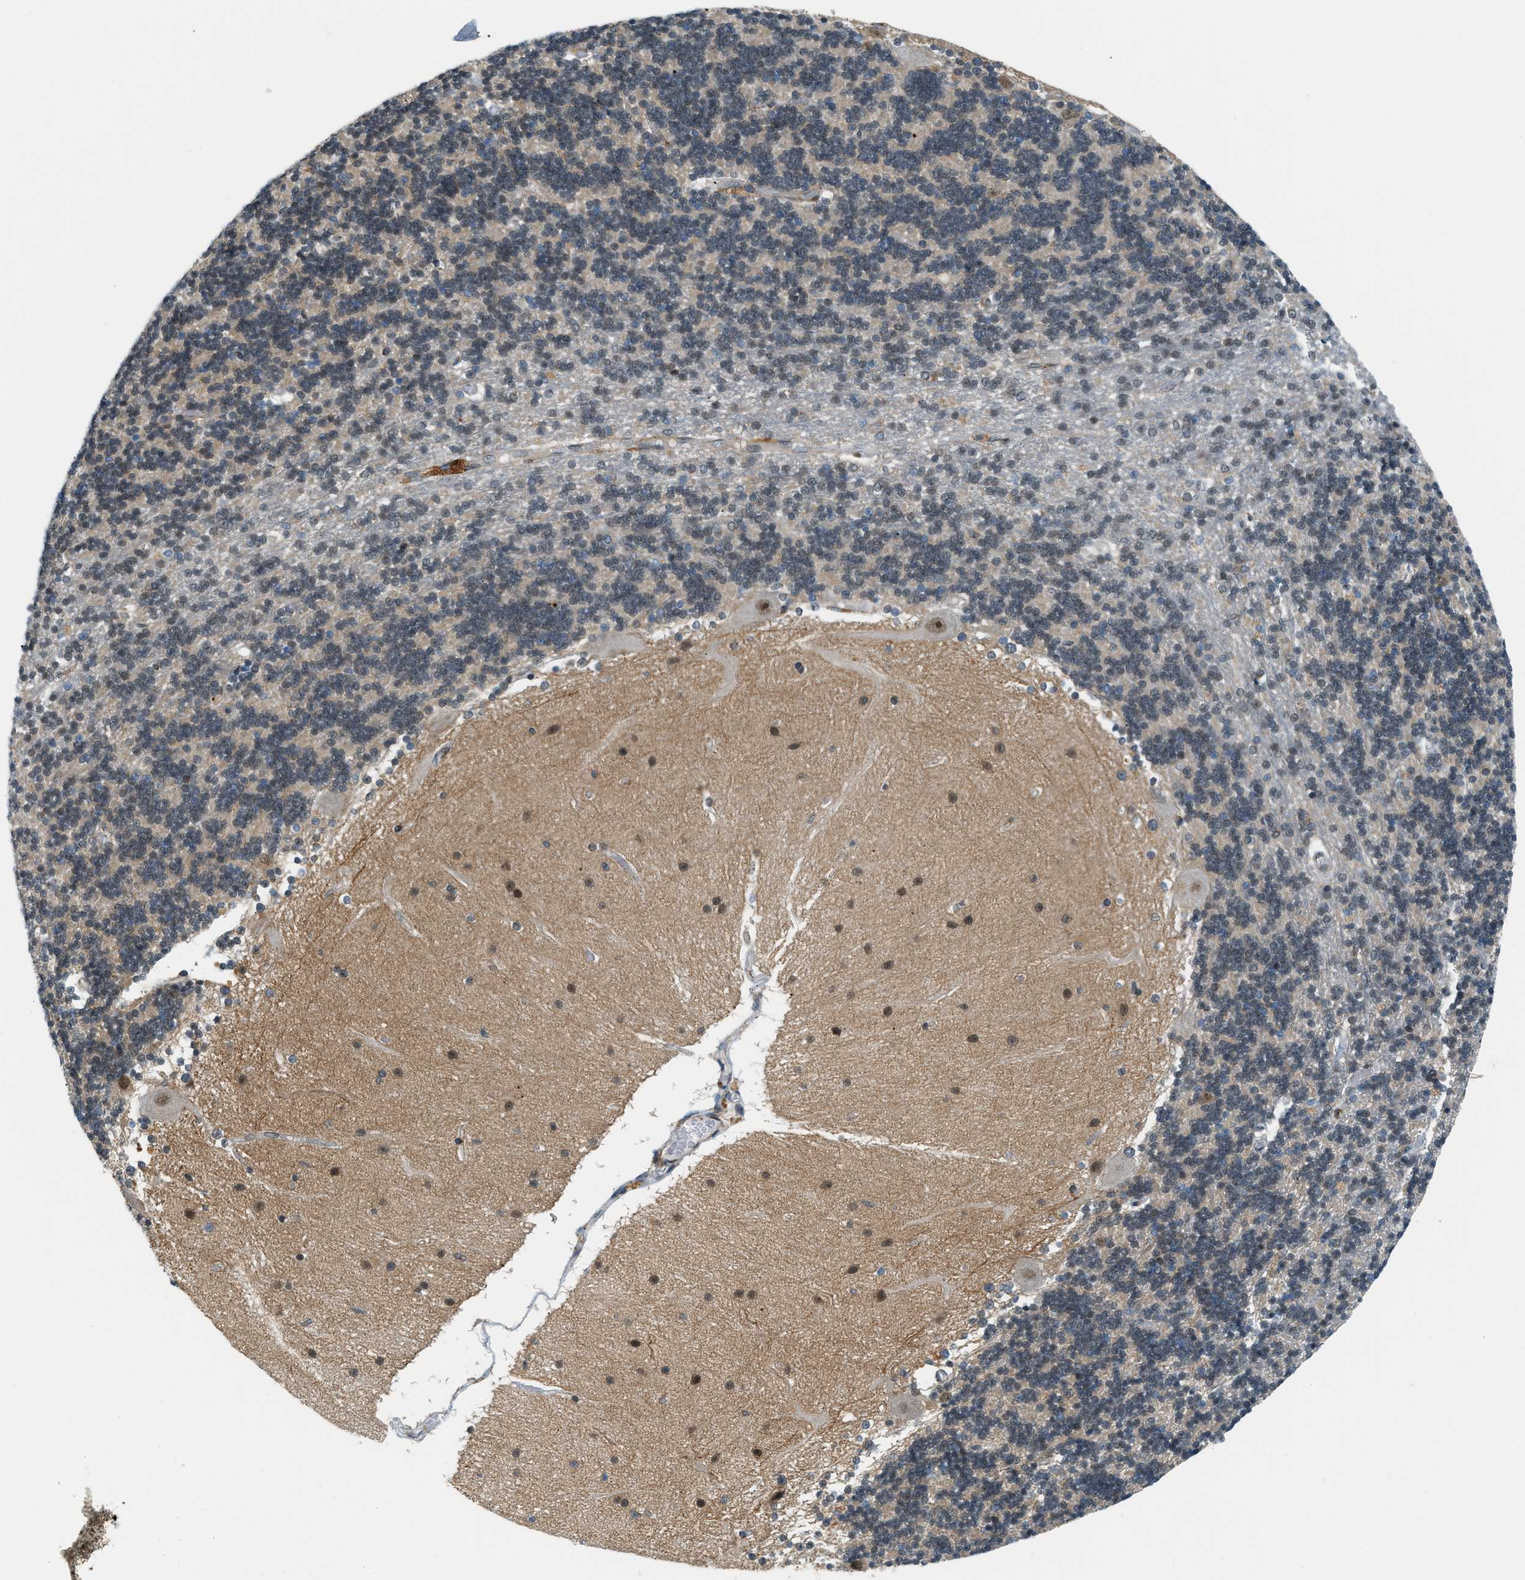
{"staining": {"intensity": "weak", "quantity": "25%-75%", "location": "cytoplasmic/membranous"}, "tissue": "cerebellum", "cell_type": "Cells in granular layer", "image_type": "normal", "snomed": [{"axis": "morphology", "description": "Normal tissue, NOS"}, {"axis": "topography", "description": "Cerebellum"}], "caption": "Immunohistochemistry (IHC) photomicrograph of benign human cerebellum stained for a protein (brown), which exhibits low levels of weak cytoplasmic/membranous staining in about 25%-75% of cells in granular layer.", "gene": "SEMA4D", "patient": {"sex": "female", "age": 54}}